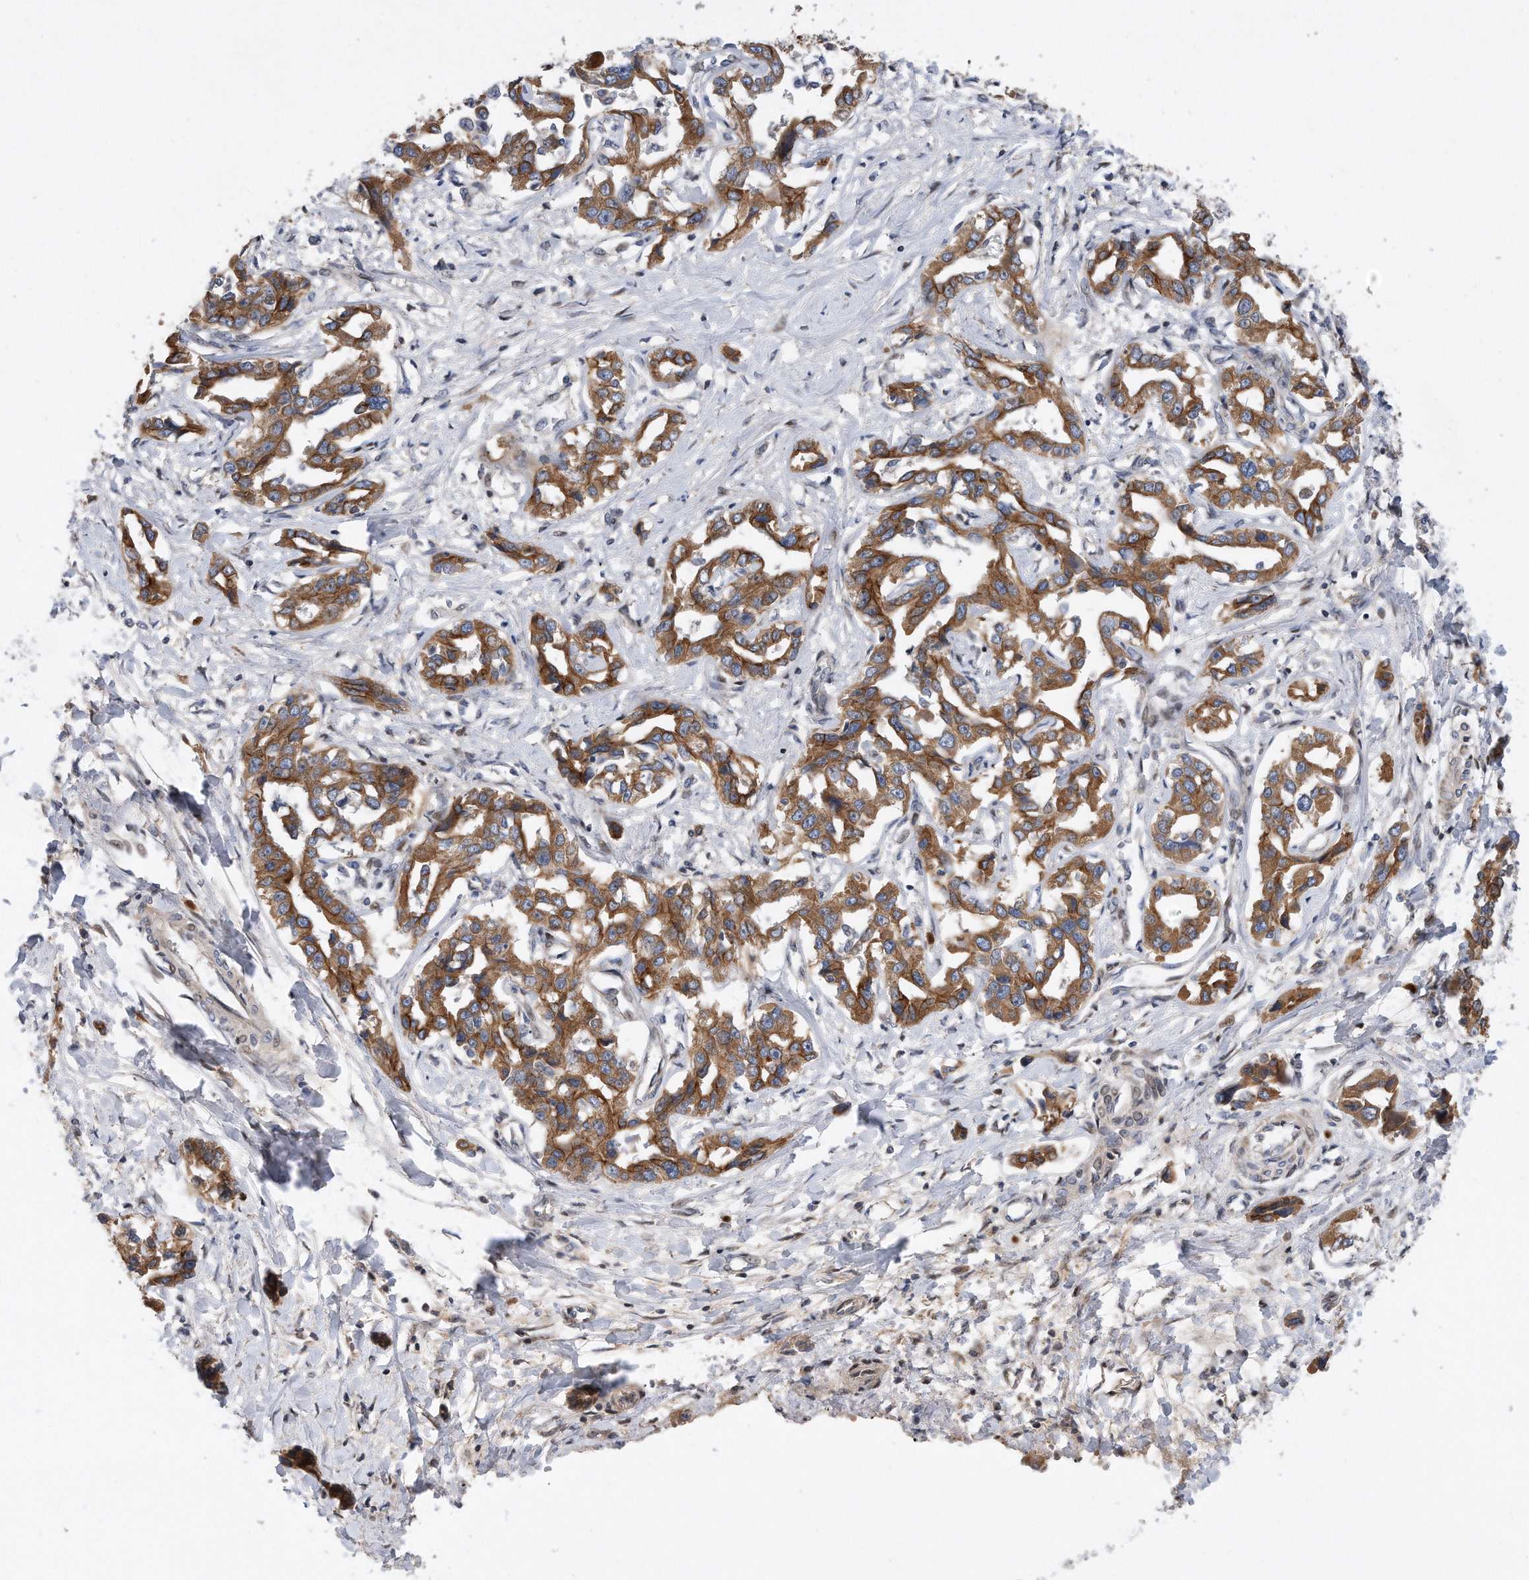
{"staining": {"intensity": "moderate", "quantity": ">75%", "location": "cytoplasmic/membranous"}, "tissue": "liver cancer", "cell_type": "Tumor cells", "image_type": "cancer", "snomed": [{"axis": "morphology", "description": "Cholangiocarcinoma"}, {"axis": "topography", "description": "Liver"}], "caption": "High-magnification brightfield microscopy of liver cancer (cholangiocarcinoma) stained with DAB (3,3'-diaminobenzidine) (brown) and counterstained with hematoxylin (blue). tumor cells exhibit moderate cytoplasmic/membranous positivity is identified in about>75% of cells. (DAB (3,3'-diaminobenzidine) = brown stain, brightfield microscopy at high magnification).", "gene": "CDH12", "patient": {"sex": "male", "age": 59}}